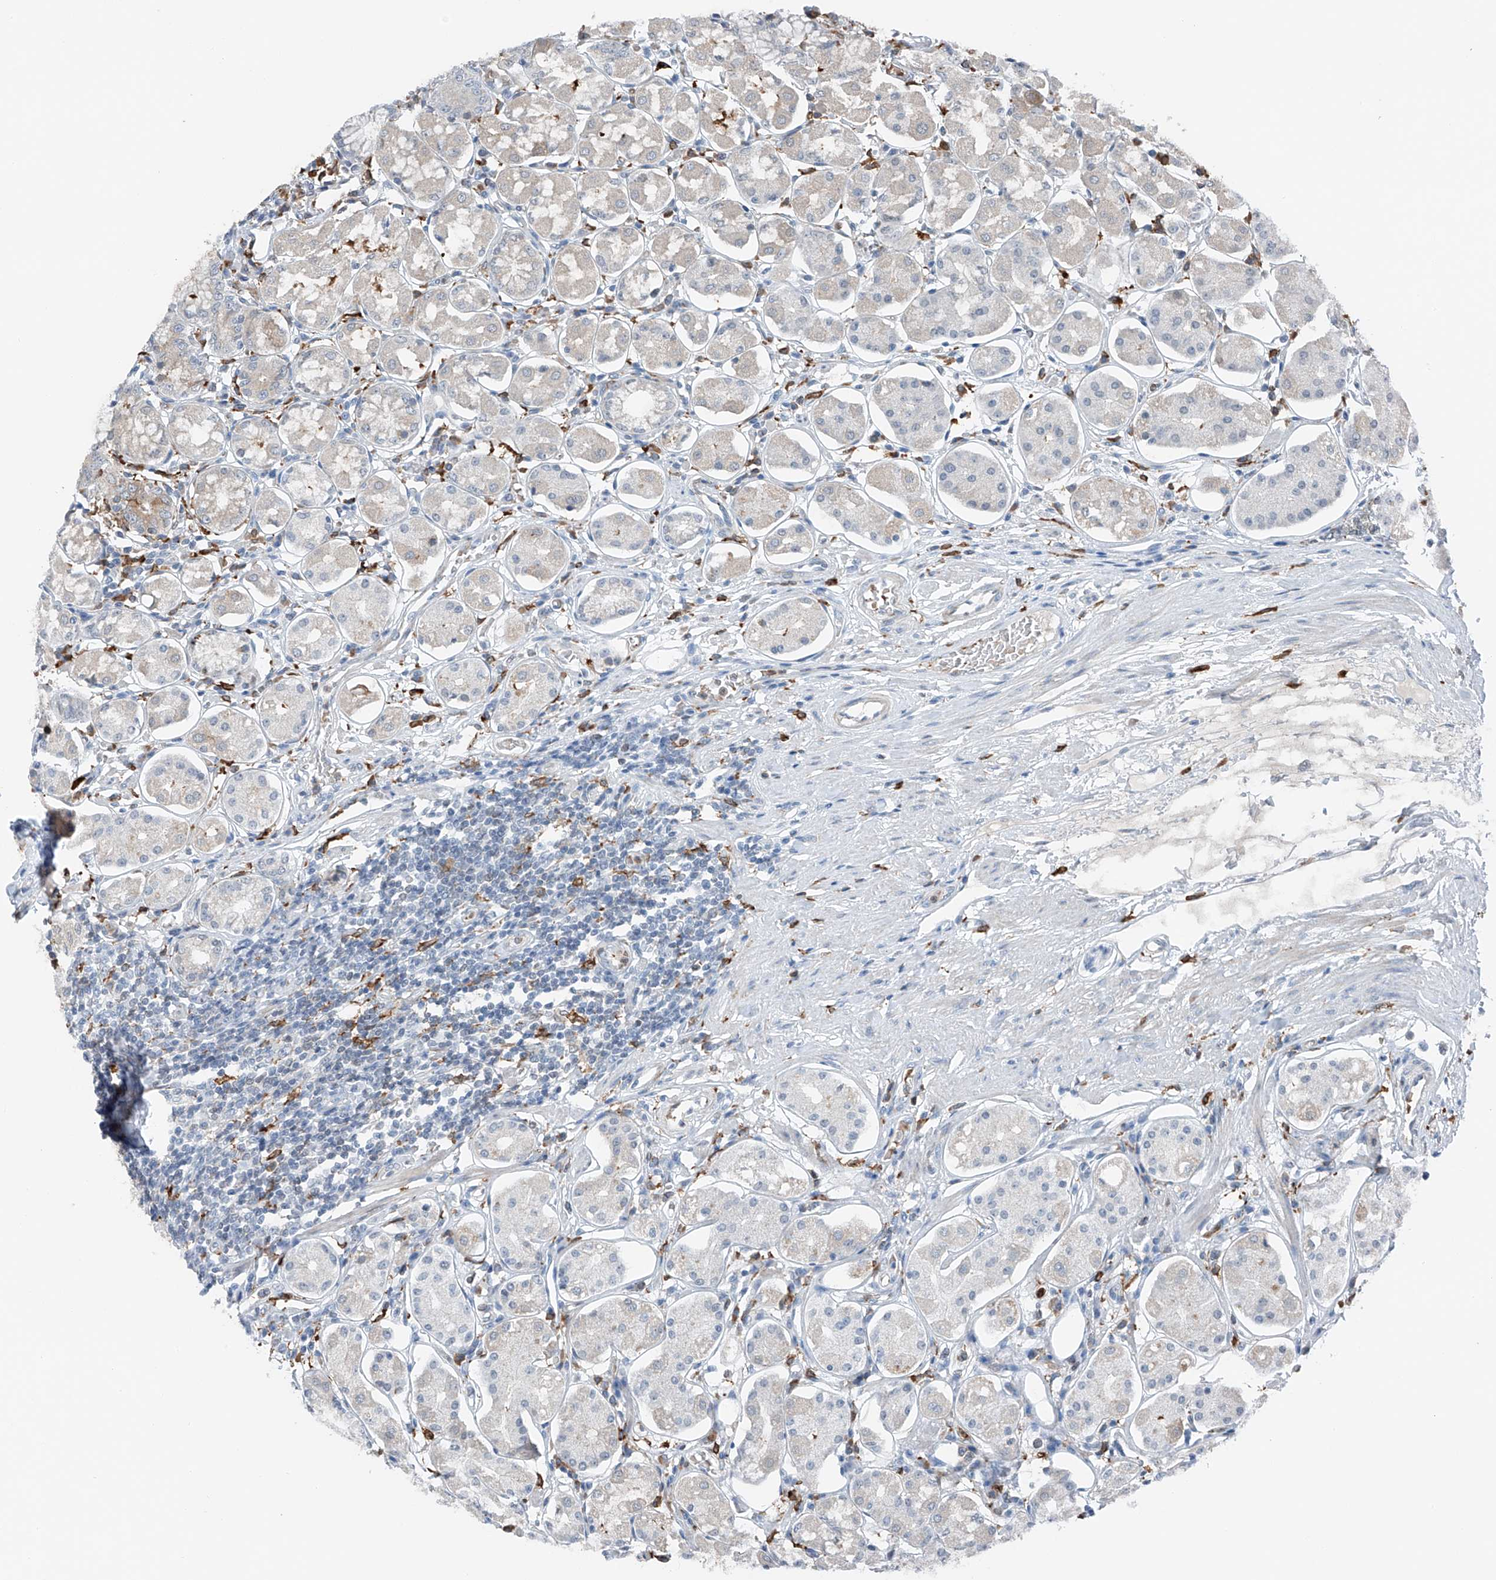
{"staining": {"intensity": "weak", "quantity": "<25%", "location": "cytoplasmic/membranous"}, "tissue": "stomach", "cell_type": "Glandular cells", "image_type": "normal", "snomed": [{"axis": "morphology", "description": "Normal tissue, NOS"}, {"axis": "topography", "description": "Stomach, lower"}], "caption": "Immunohistochemical staining of normal human stomach reveals no significant positivity in glandular cells.", "gene": "TBXAS1", "patient": {"sex": "female", "age": 56}}